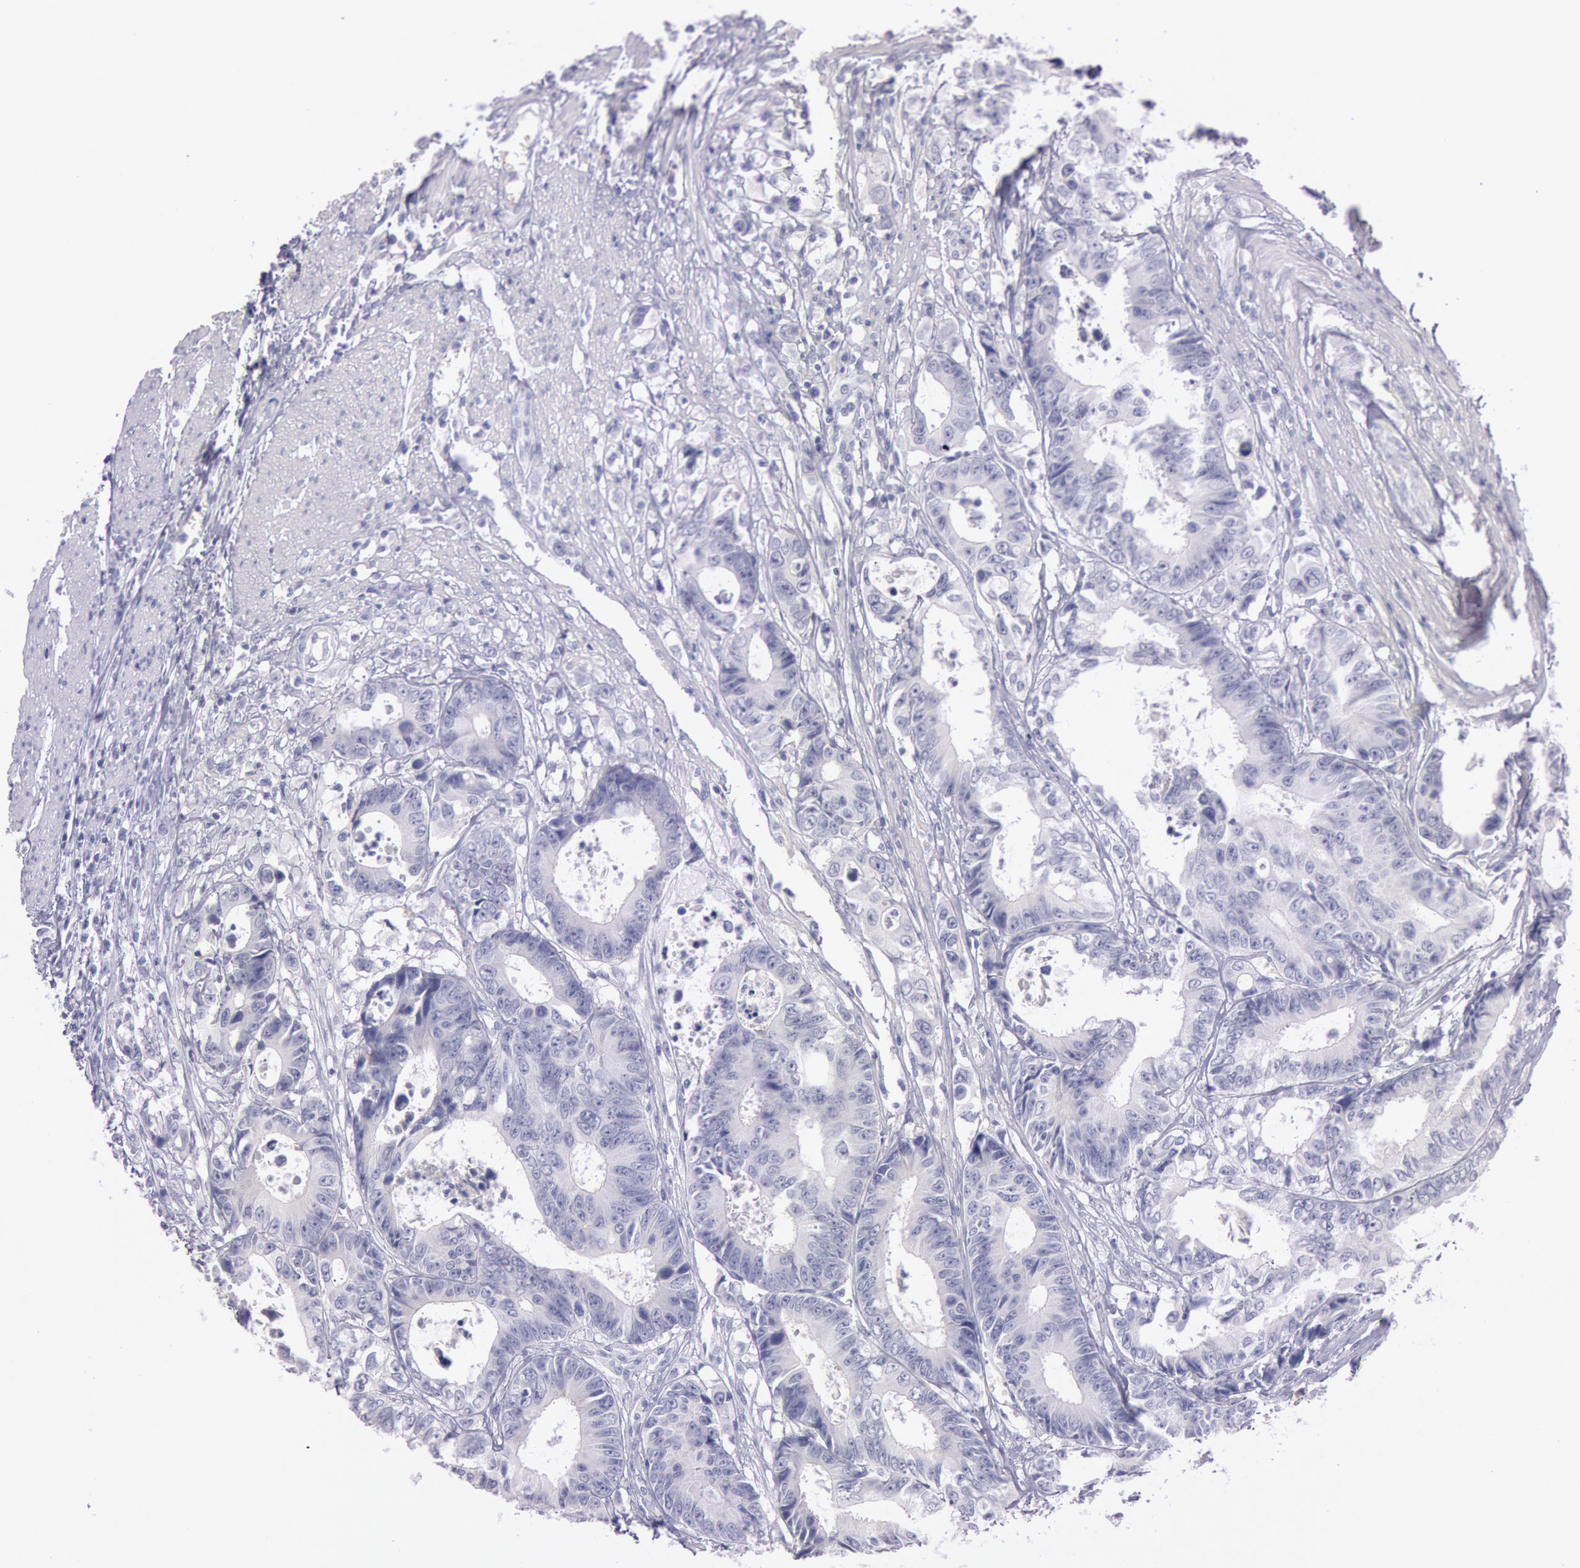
{"staining": {"intensity": "negative", "quantity": "none", "location": "none"}, "tissue": "colorectal cancer", "cell_type": "Tumor cells", "image_type": "cancer", "snomed": [{"axis": "morphology", "description": "Adenocarcinoma, NOS"}, {"axis": "topography", "description": "Rectum"}], "caption": "This image is of adenocarcinoma (colorectal) stained with immunohistochemistry (IHC) to label a protein in brown with the nuclei are counter-stained blue. There is no positivity in tumor cells. (Brightfield microscopy of DAB IHC at high magnification).", "gene": "EGFR", "patient": {"sex": "female", "age": 98}}